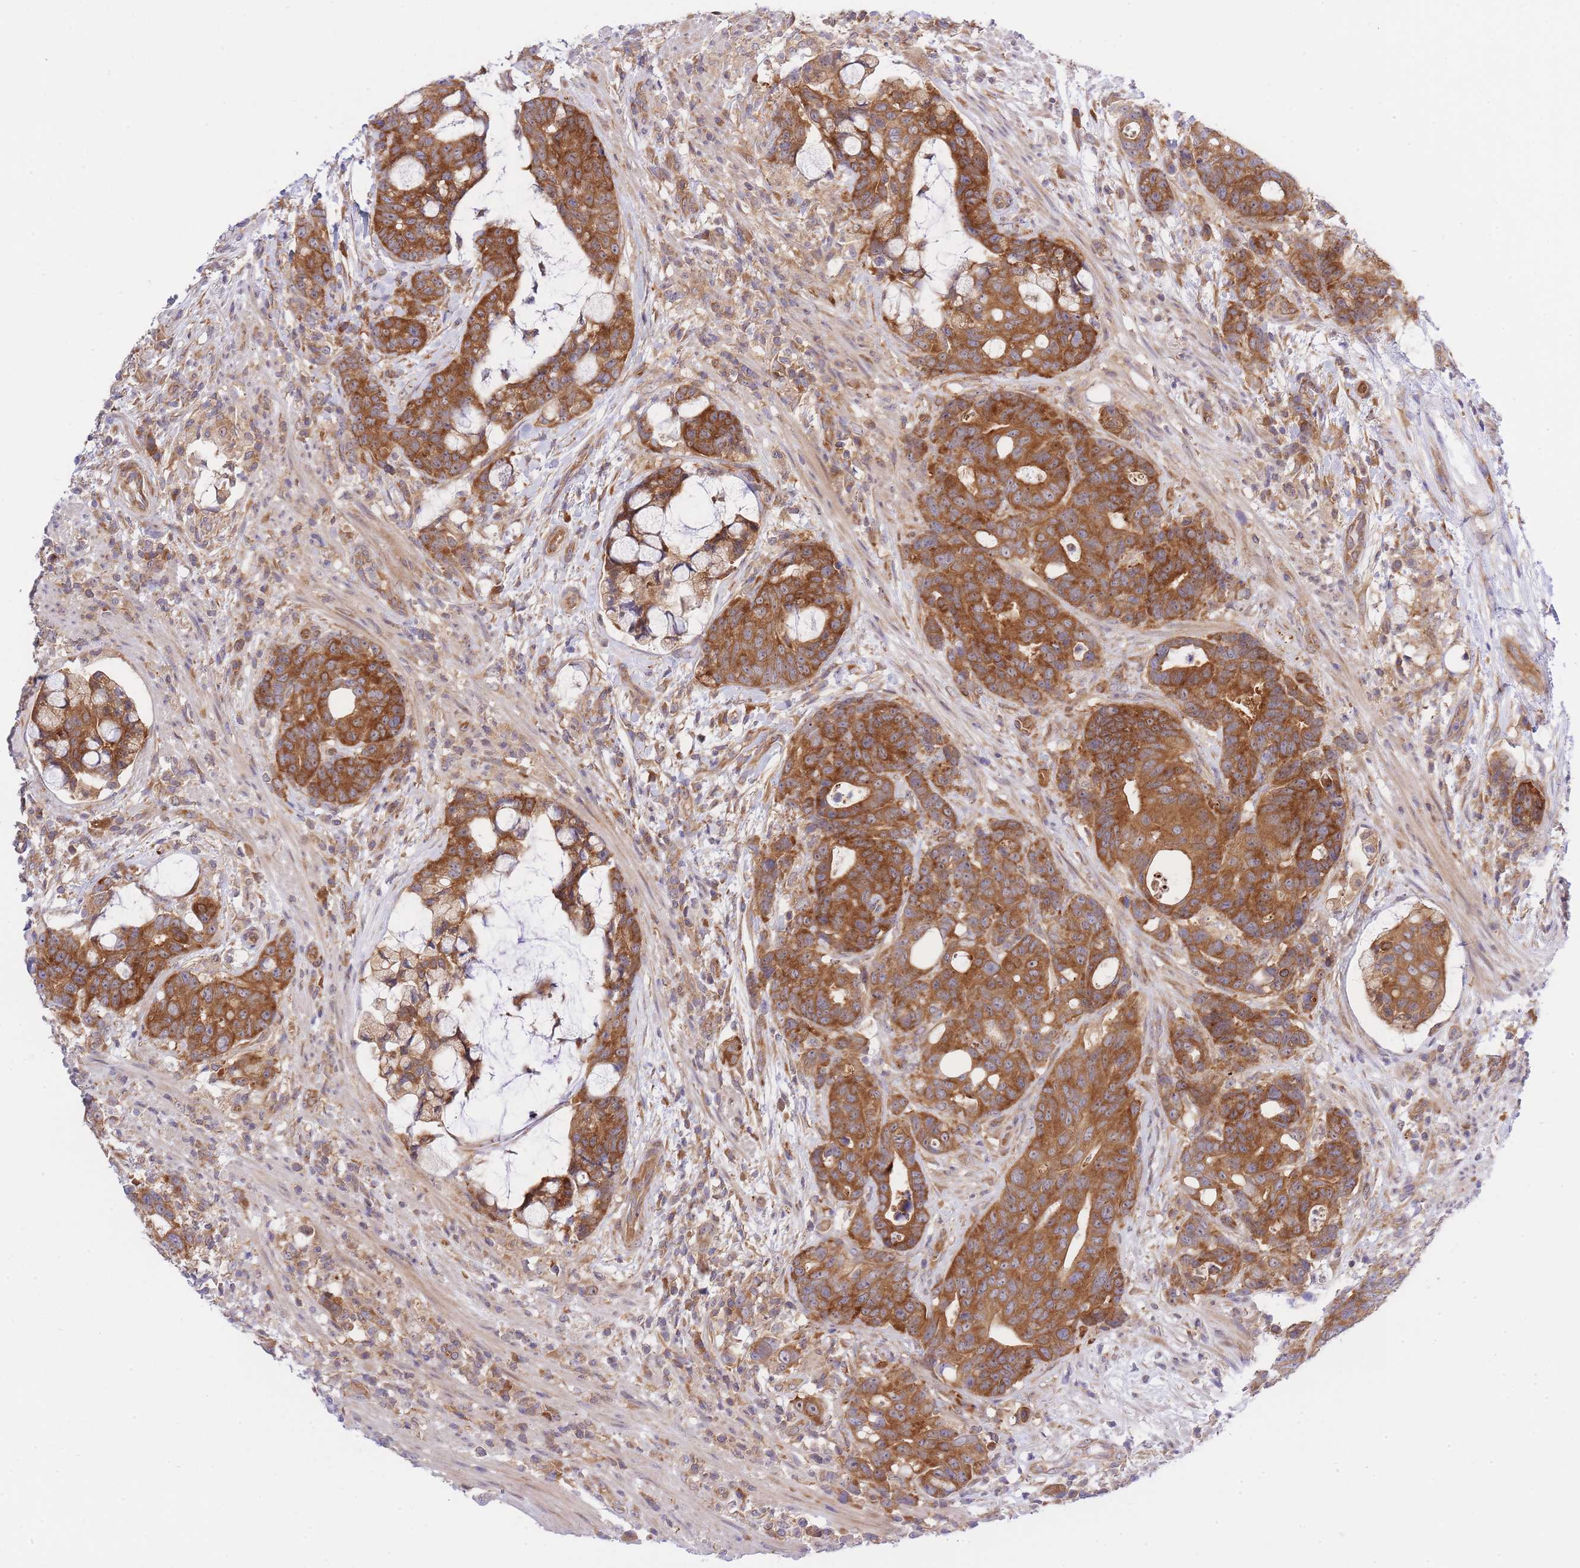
{"staining": {"intensity": "strong", "quantity": ">75%", "location": "cytoplasmic/membranous"}, "tissue": "colorectal cancer", "cell_type": "Tumor cells", "image_type": "cancer", "snomed": [{"axis": "morphology", "description": "Adenocarcinoma, NOS"}, {"axis": "topography", "description": "Colon"}], "caption": "DAB (3,3'-diaminobenzidine) immunohistochemical staining of human colorectal cancer (adenocarcinoma) displays strong cytoplasmic/membranous protein staining in approximately >75% of tumor cells.", "gene": "EIF2B2", "patient": {"sex": "female", "age": 82}}